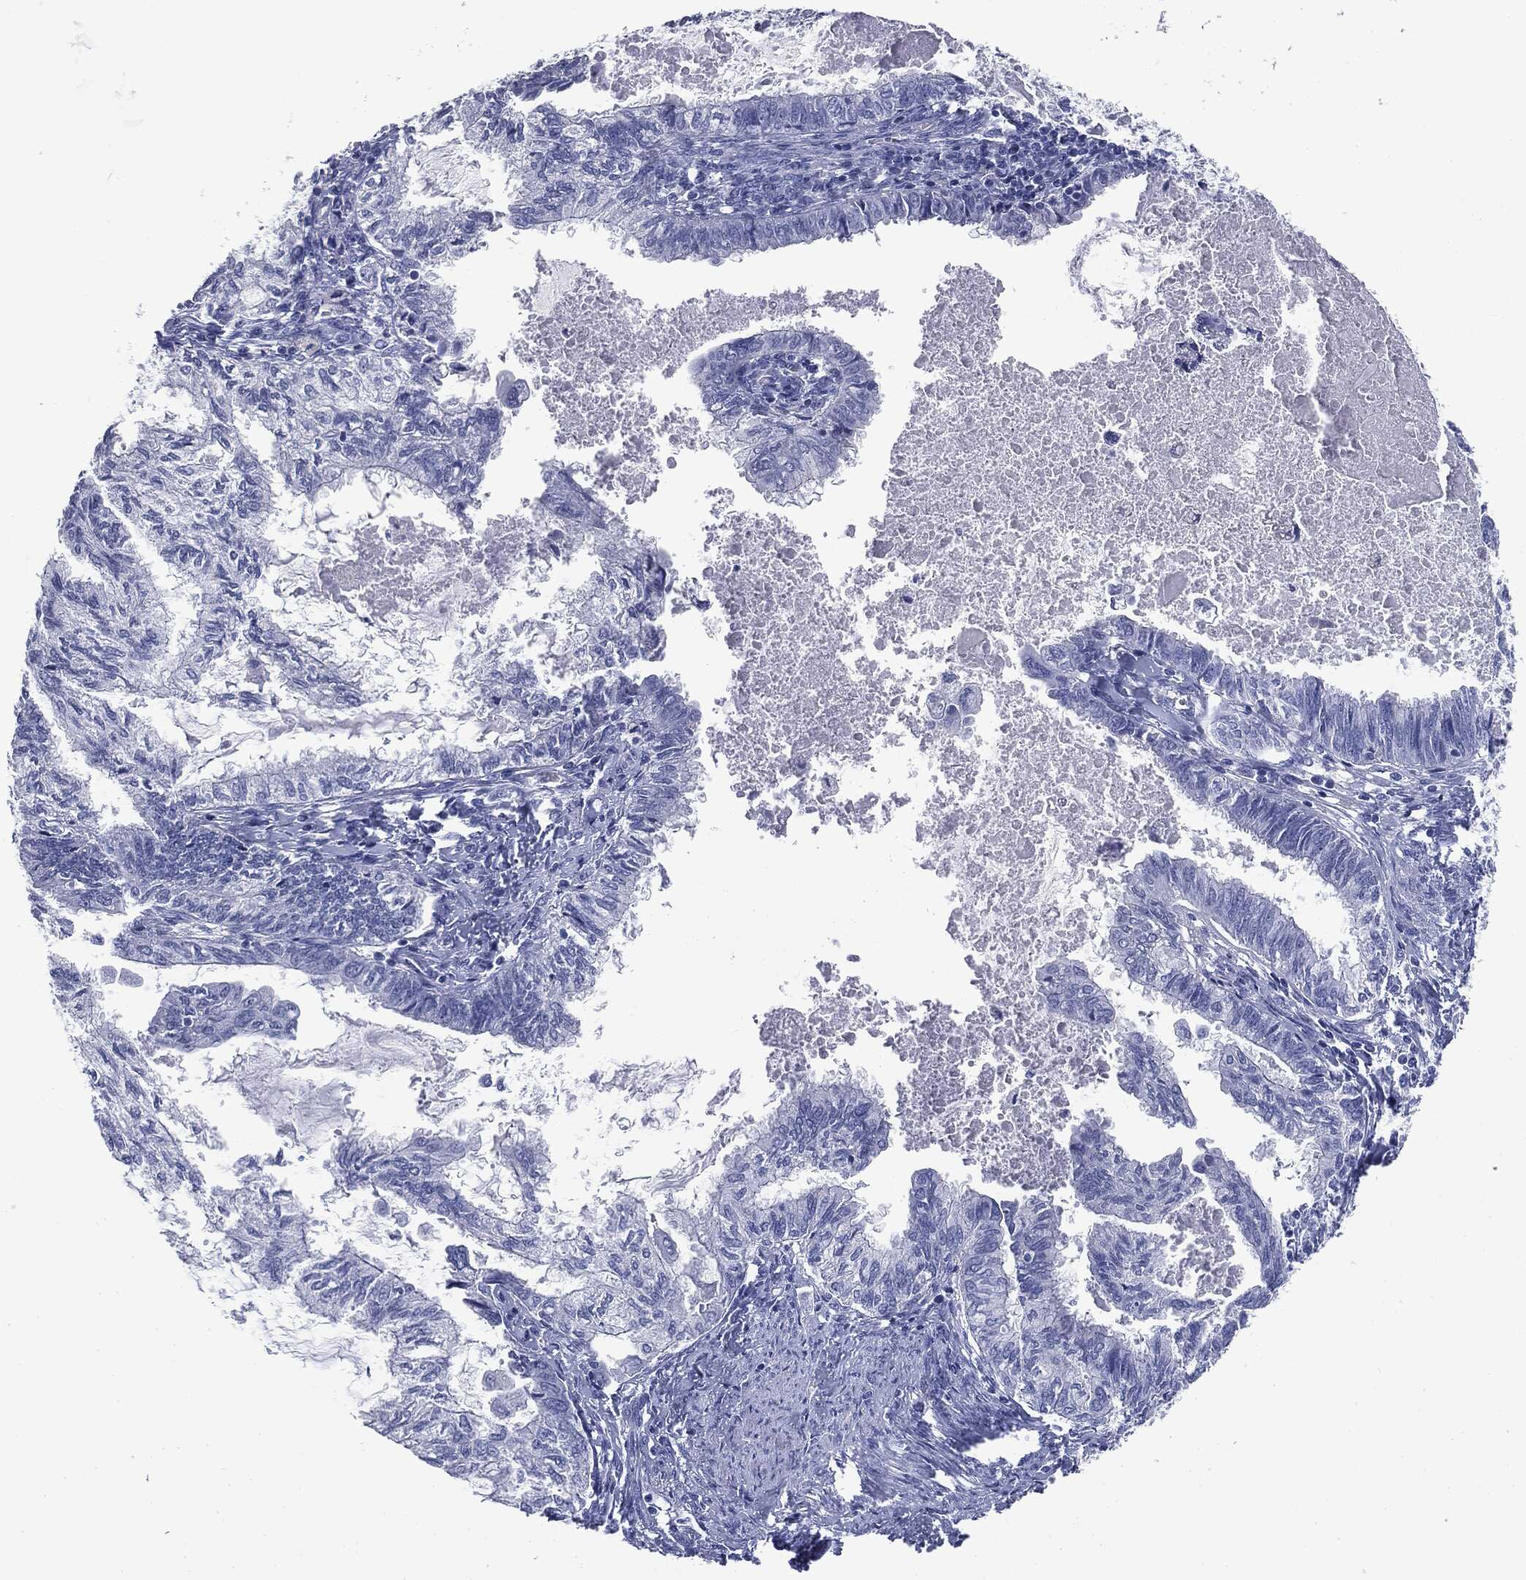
{"staining": {"intensity": "negative", "quantity": "none", "location": "none"}, "tissue": "endometrial cancer", "cell_type": "Tumor cells", "image_type": "cancer", "snomed": [{"axis": "morphology", "description": "Adenocarcinoma, NOS"}, {"axis": "topography", "description": "Endometrium"}], "caption": "Tumor cells are negative for protein expression in human adenocarcinoma (endometrial).", "gene": "ATP2A1", "patient": {"sex": "female", "age": 86}}